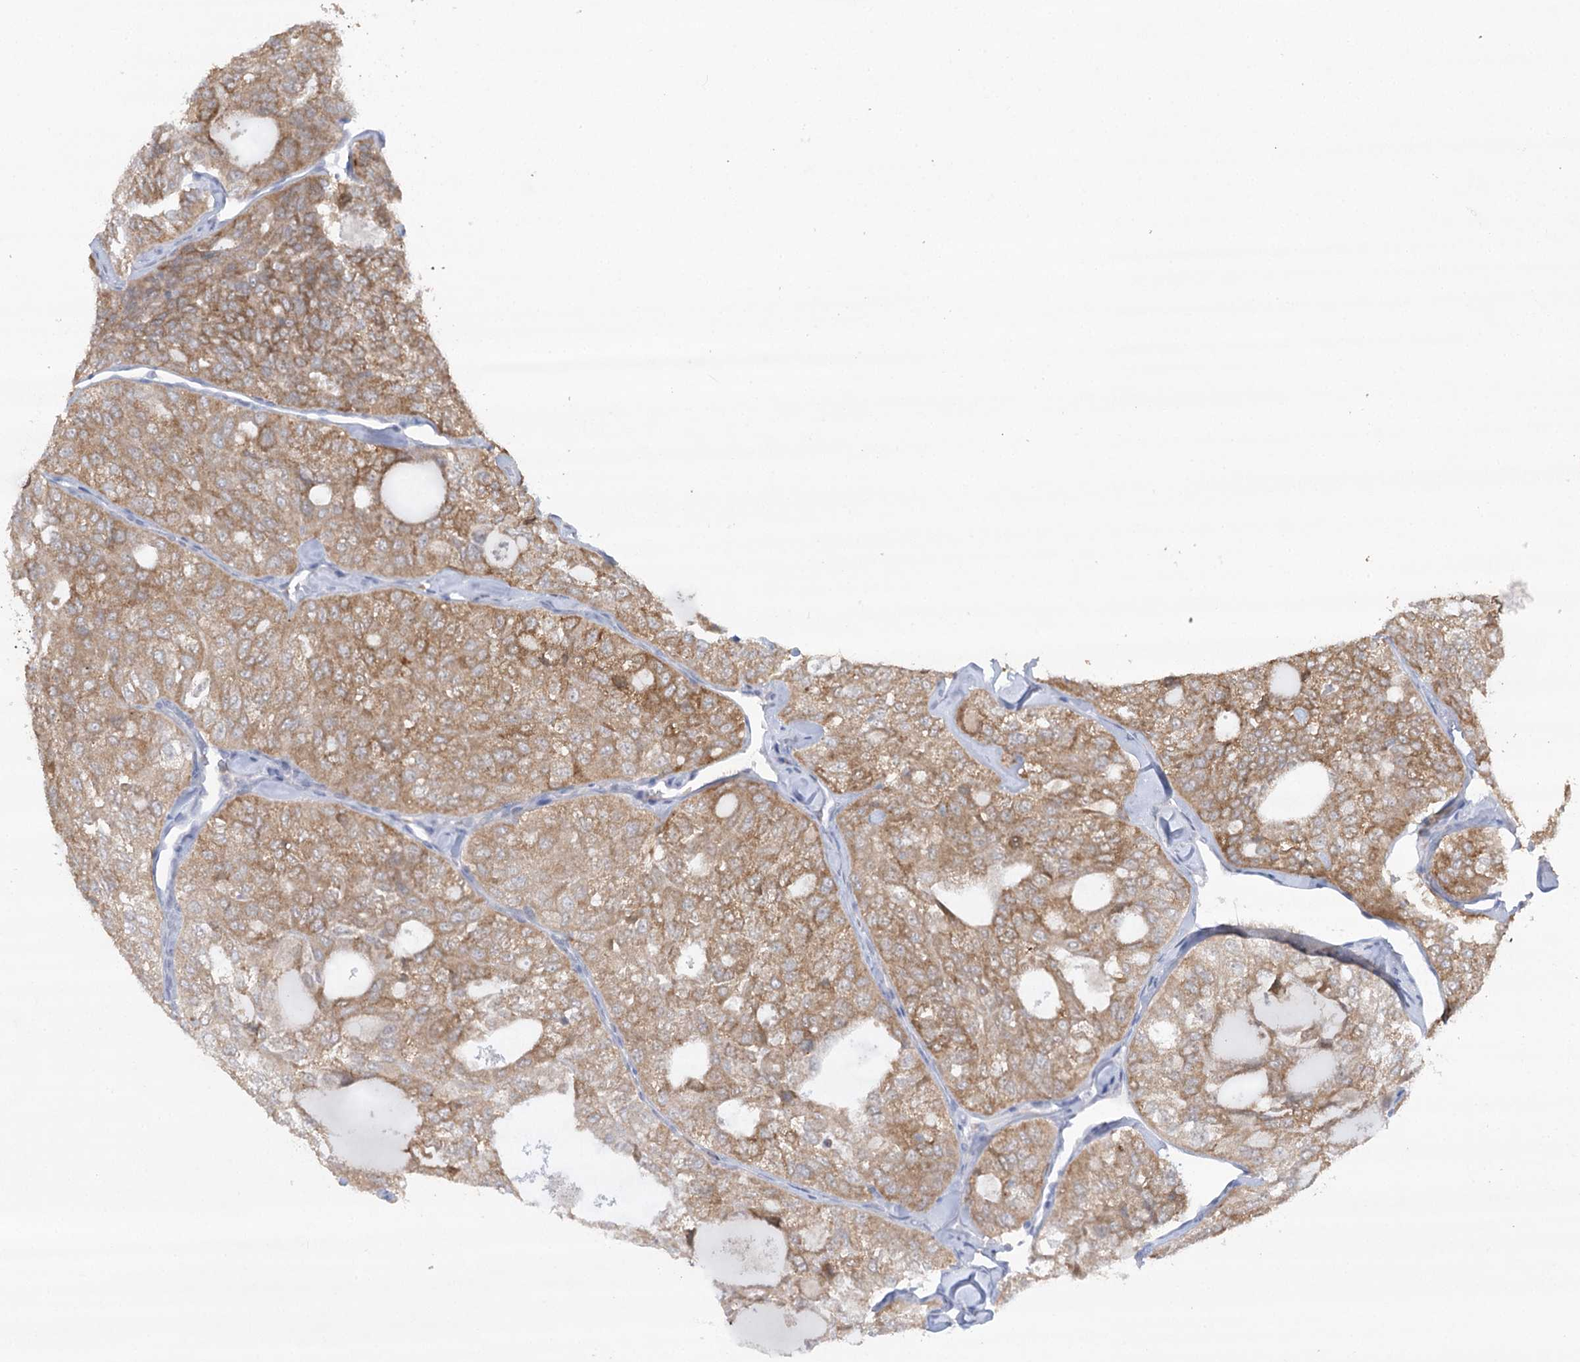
{"staining": {"intensity": "moderate", "quantity": ">75%", "location": "cytoplasmic/membranous"}, "tissue": "thyroid cancer", "cell_type": "Tumor cells", "image_type": "cancer", "snomed": [{"axis": "morphology", "description": "Follicular adenoma carcinoma, NOS"}, {"axis": "topography", "description": "Thyroid gland"}], "caption": "Immunohistochemistry micrograph of neoplastic tissue: thyroid cancer stained using IHC shows medium levels of moderate protein expression localized specifically in the cytoplasmic/membranous of tumor cells, appearing as a cytoplasmic/membranous brown color.", "gene": "TRAF3IP1", "patient": {"sex": "male", "age": 75}}